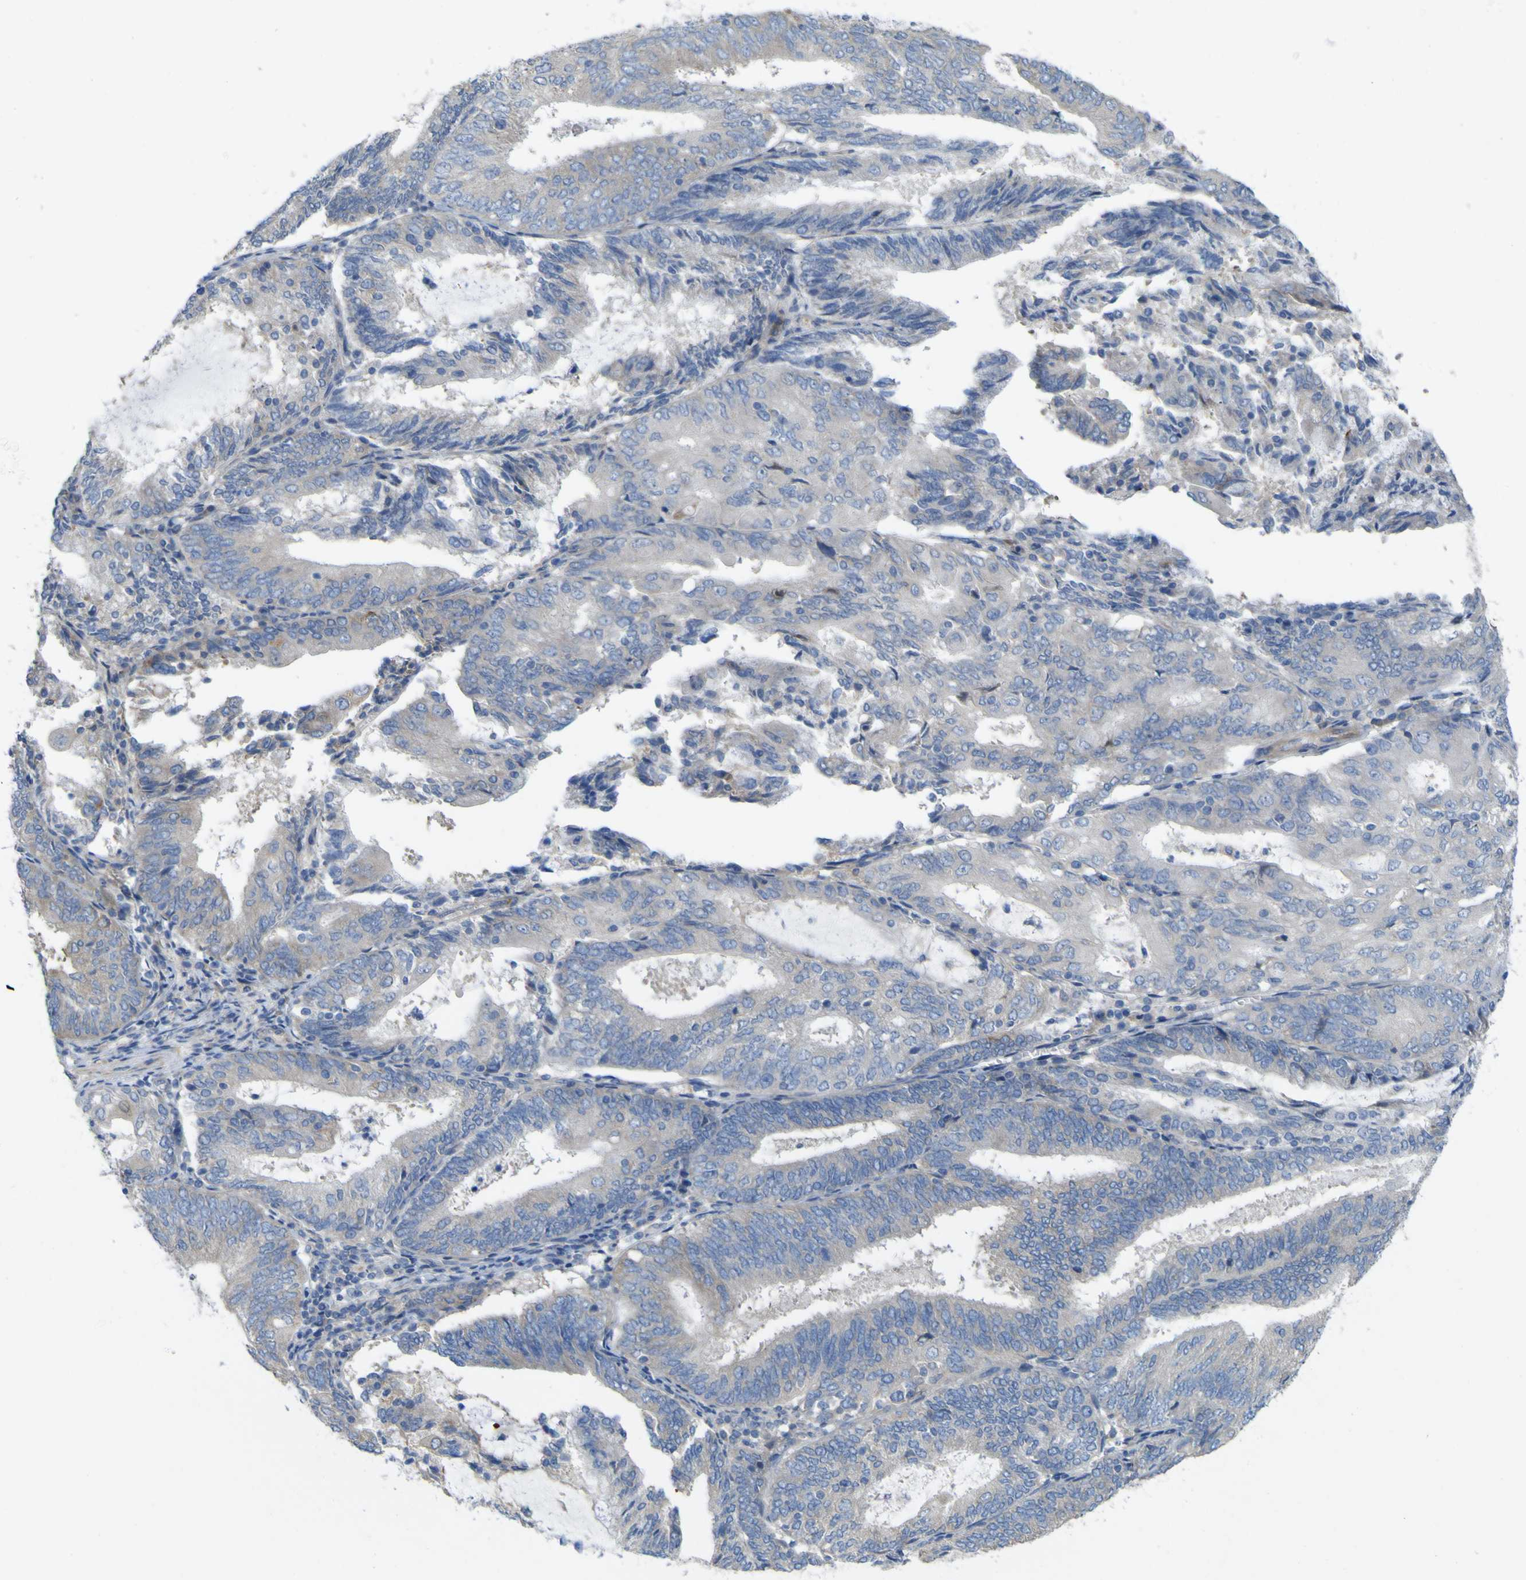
{"staining": {"intensity": "negative", "quantity": "none", "location": "none"}, "tissue": "endometrial cancer", "cell_type": "Tumor cells", "image_type": "cancer", "snomed": [{"axis": "morphology", "description": "Adenocarcinoma, NOS"}, {"axis": "topography", "description": "Endometrium"}], "caption": "Immunohistochemistry (IHC) of human endometrial cancer (adenocarcinoma) reveals no staining in tumor cells.", "gene": "MYEOV", "patient": {"sex": "female", "age": 81}}